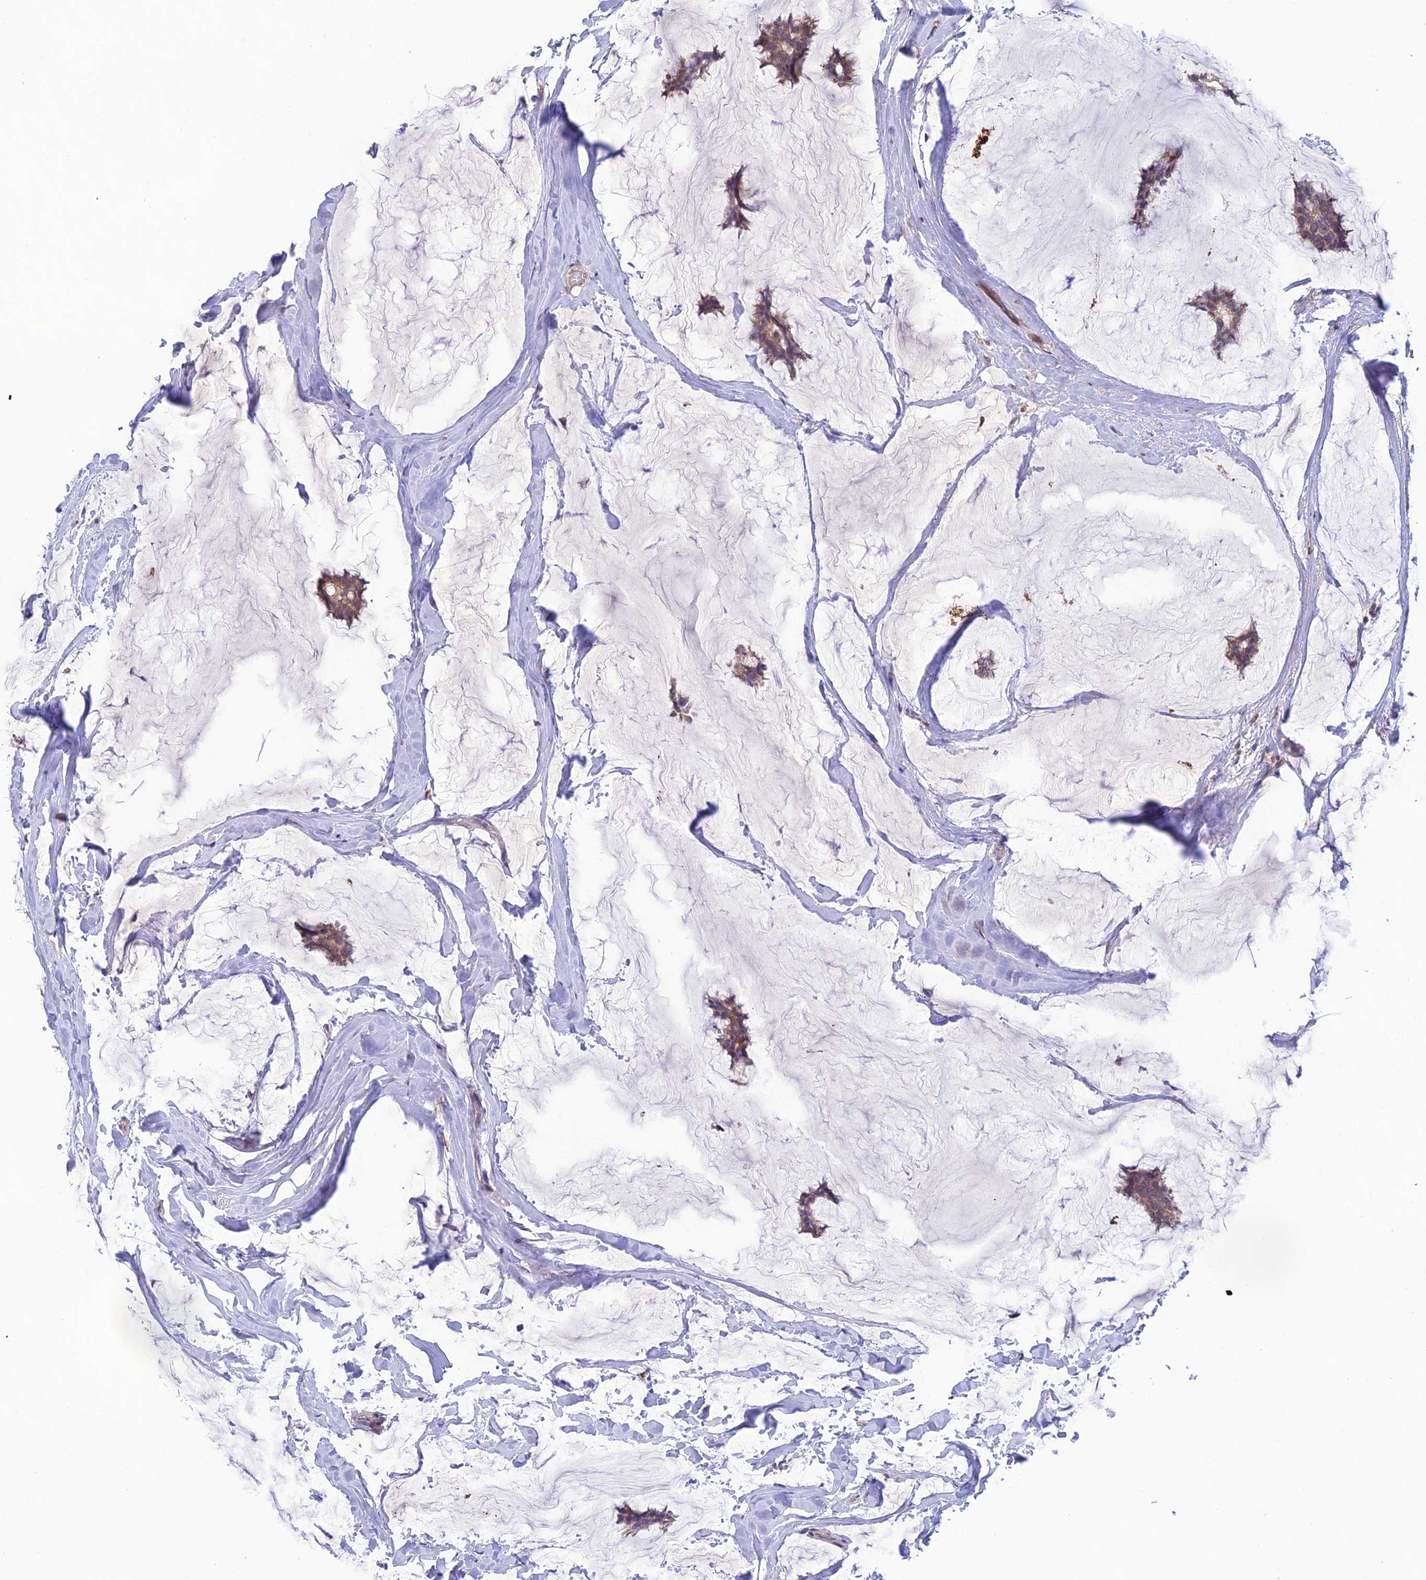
{"staining": {"intensity": "moderate", "quantity": ">75%", "location": "cytoplasmic/membranous"}, "tissue": "breast cancer", "cell_type": "Tumor cells", "image_type": "cancer", "snomed": [{"axis": "morphology", "description": "Duct carcinoma"}, {"axis": "topography", "description": "Breast"}], "caption": "Immunohistochemistry (IHC) staining of infiltrating ductal carcinoma (breast), which reveals medium levels of moderate cytoplasmic/membranous positivity in approximately >75% of tumor cells indicating moderate cytoplasmic/membranous protein positivity. The staining was performed using DAB (3,3'-diaminobenzidine) (brown) for protein detection and nuclei were counterstained in hematoxylin (blue).", "gene": "MRNIP", "patient": {"sex": "female", "age": 93}}